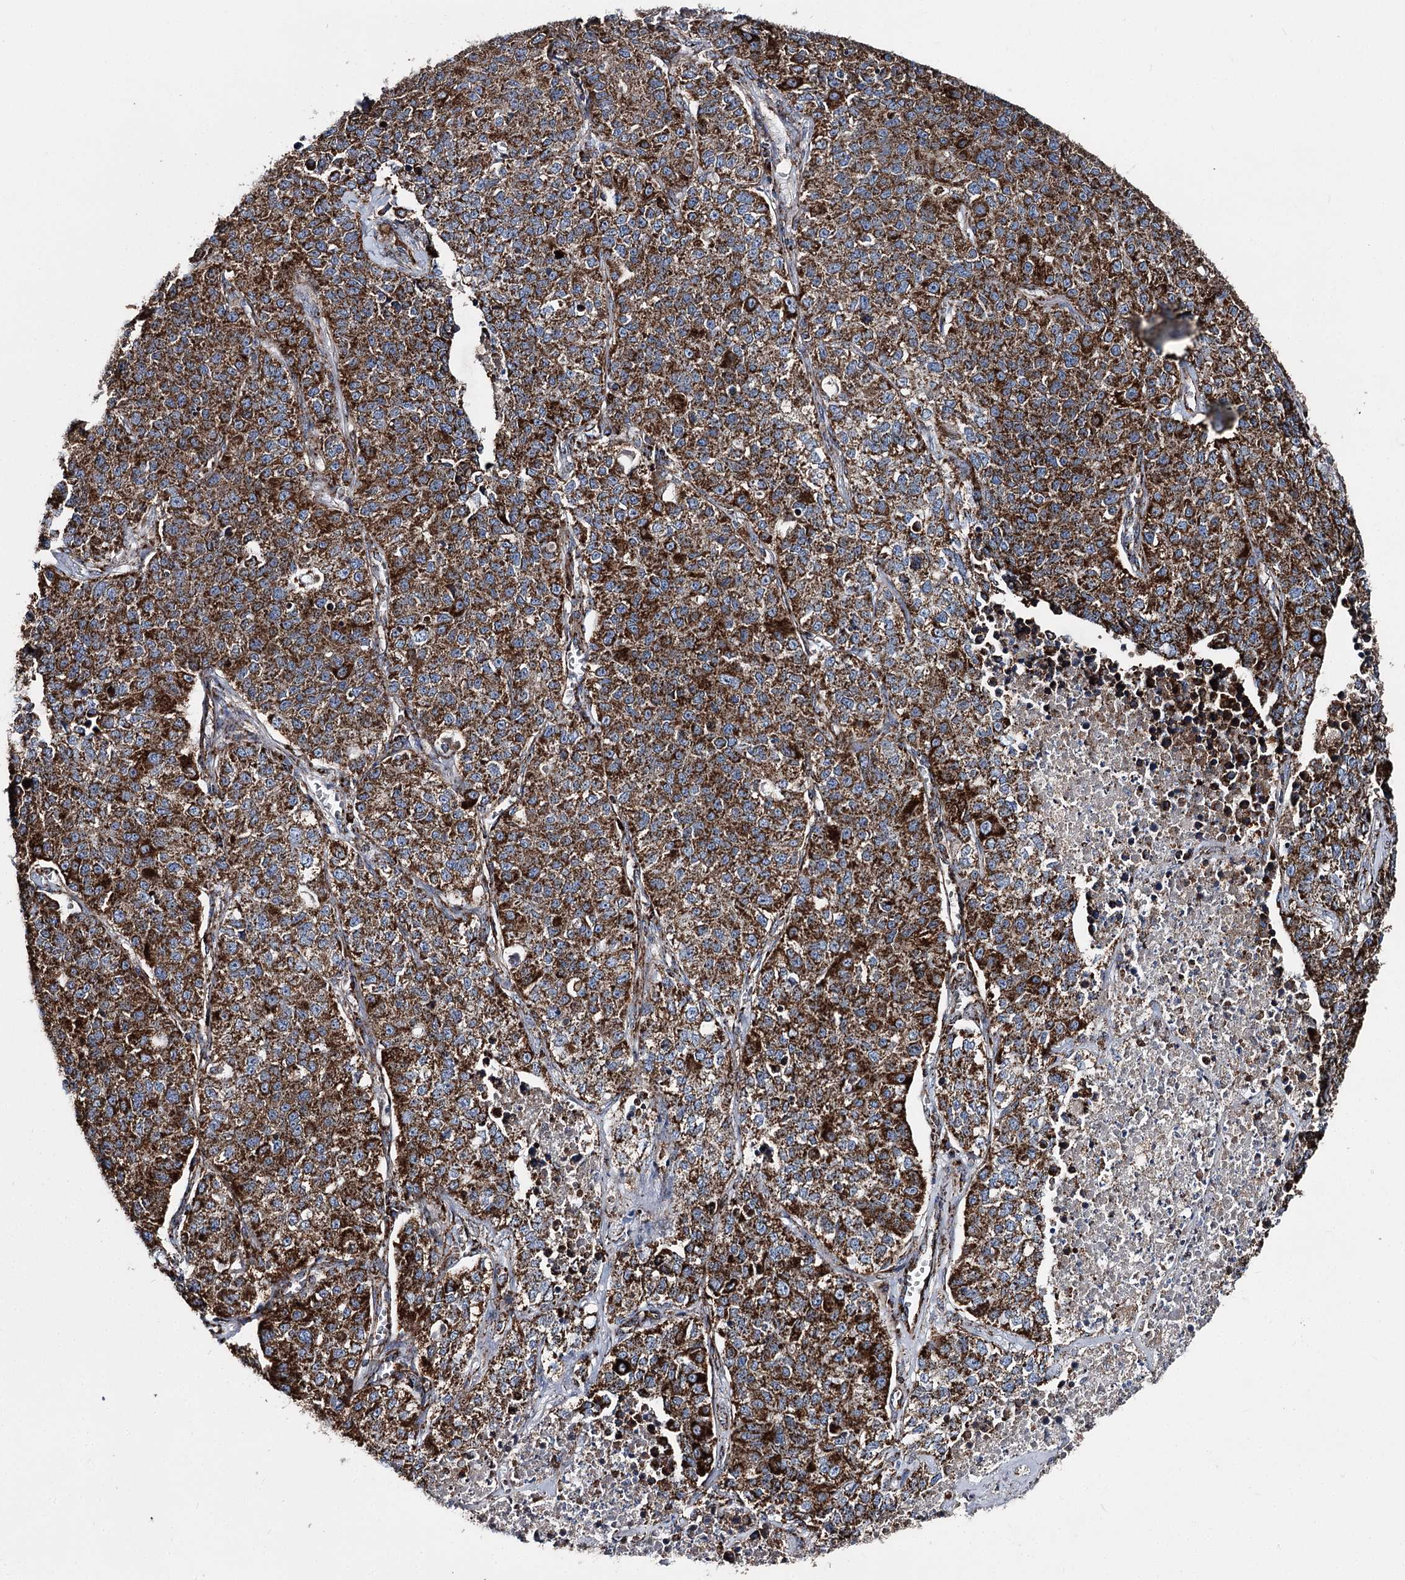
{"staining": {"intensity": "strong", "quantity": ">75%", "location": "cytoplasmic/membranous"}, "tissue": "lung cancer", "cell_type": "Tumor cells", "image_type": "cancer", "snomed": [{"axis": "morphology", "description": "Adenocarcinoma, NOS"}, {"axis": "topography", "description": "Lung"}], "caption": "Tumor cells exhibit high levels of strong cytoplasmic/membranous staining in about >75% of cells in lung cancer. The staining was performed using DAB, with brown indicating positive protein expression. Nuclei are stained blue with hematoxylin.", "gene": "MSANTD2", "patient": {"sex": "male", "age": 49}}